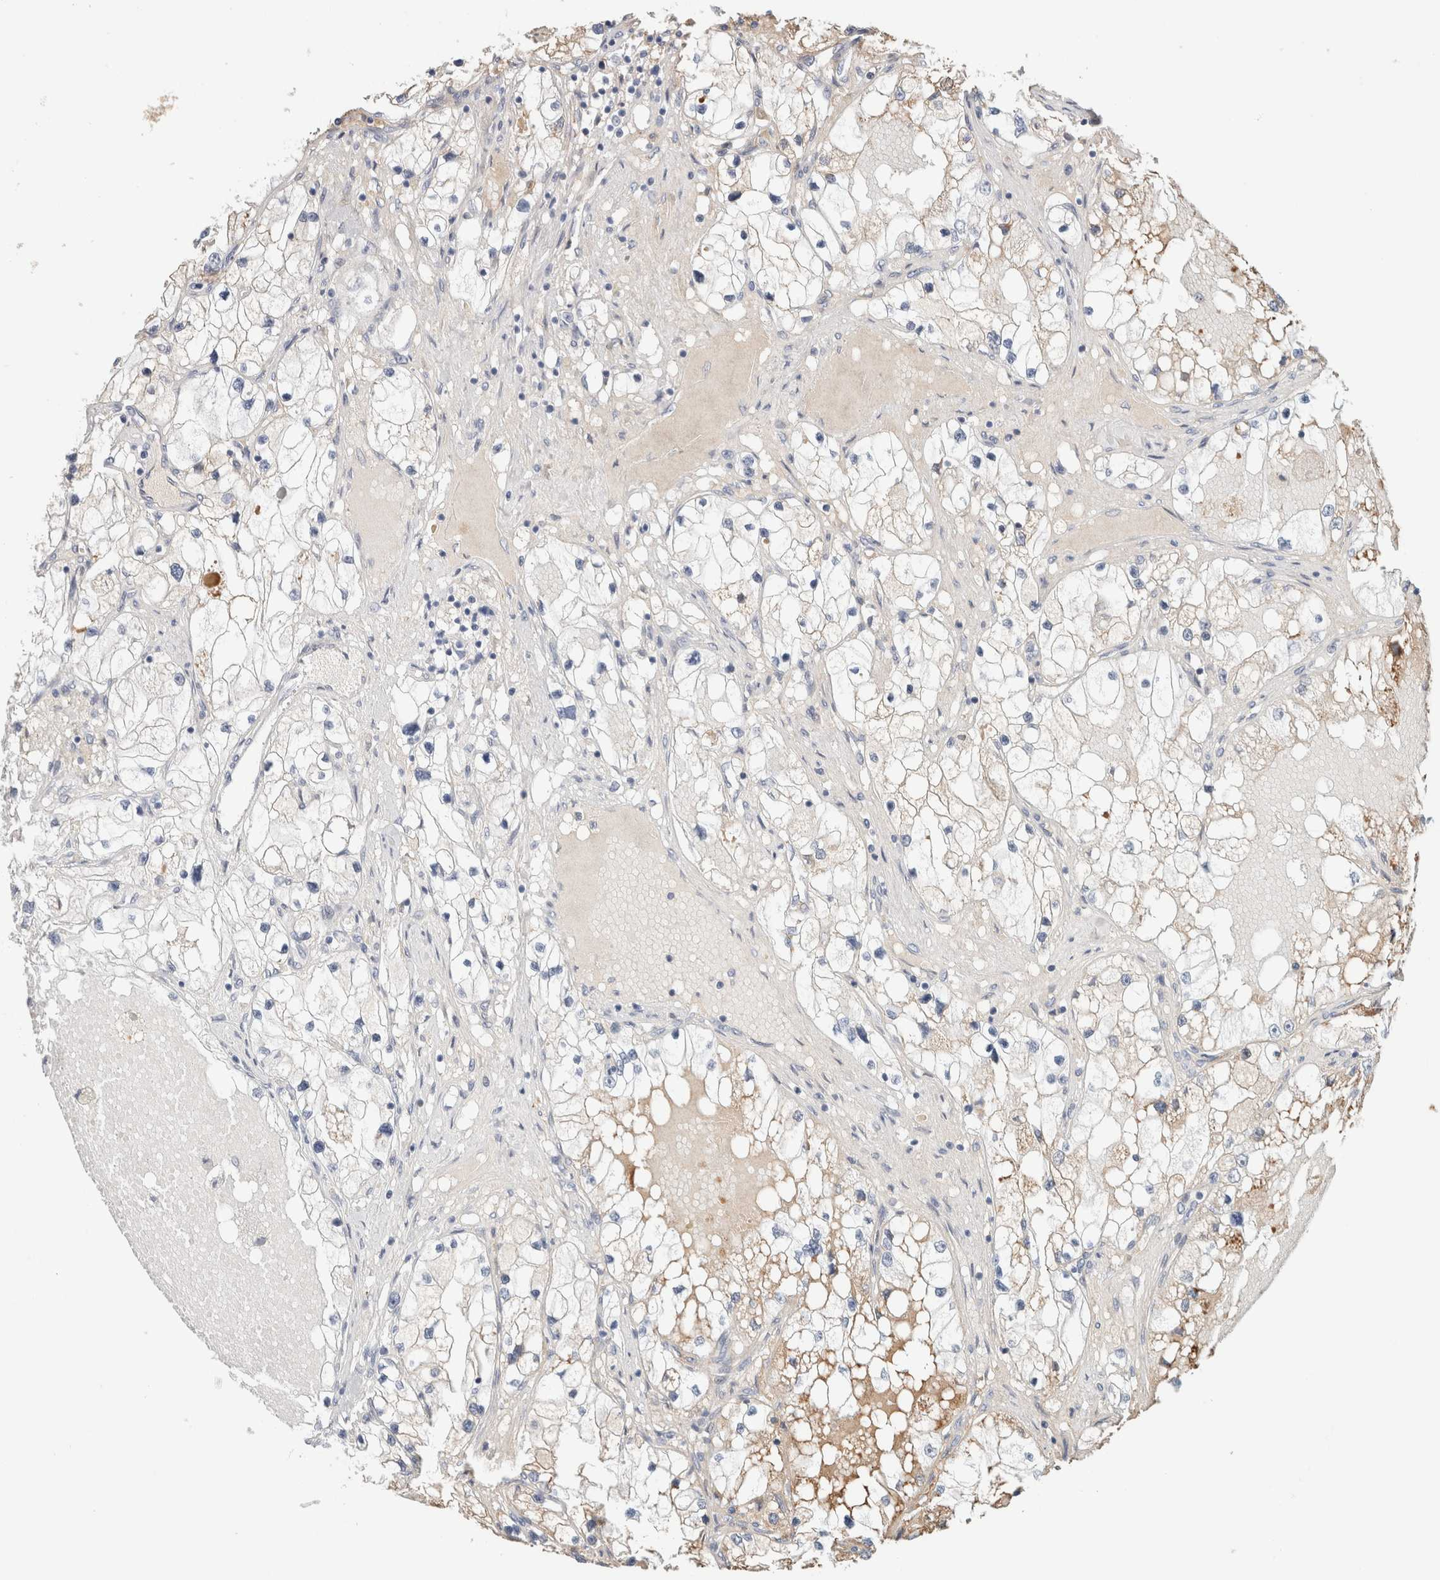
{"staining": {"intensity": "weak", "quantity": "25%-75%", "location": "cytoplasmic/membranous"}, "tissue": "renal cancer", "cell_type": "Tumor cells", "image_type": "cancer", "snomed": [{"axis": "morphology", "description": "Adenocarcinoma, NOS"}, {"axis": "topography", "description": "Kidney"}], "caption": "A brown stain highlights weak cytoplasmic/membranous staining of a protein in adenocarcinoma (renal) tumor cells. The protein of interest is shown in brown color, while the nuclei are stained blue.", "gene": "IL6", "patient": {"sex": "male", "age": 68}}